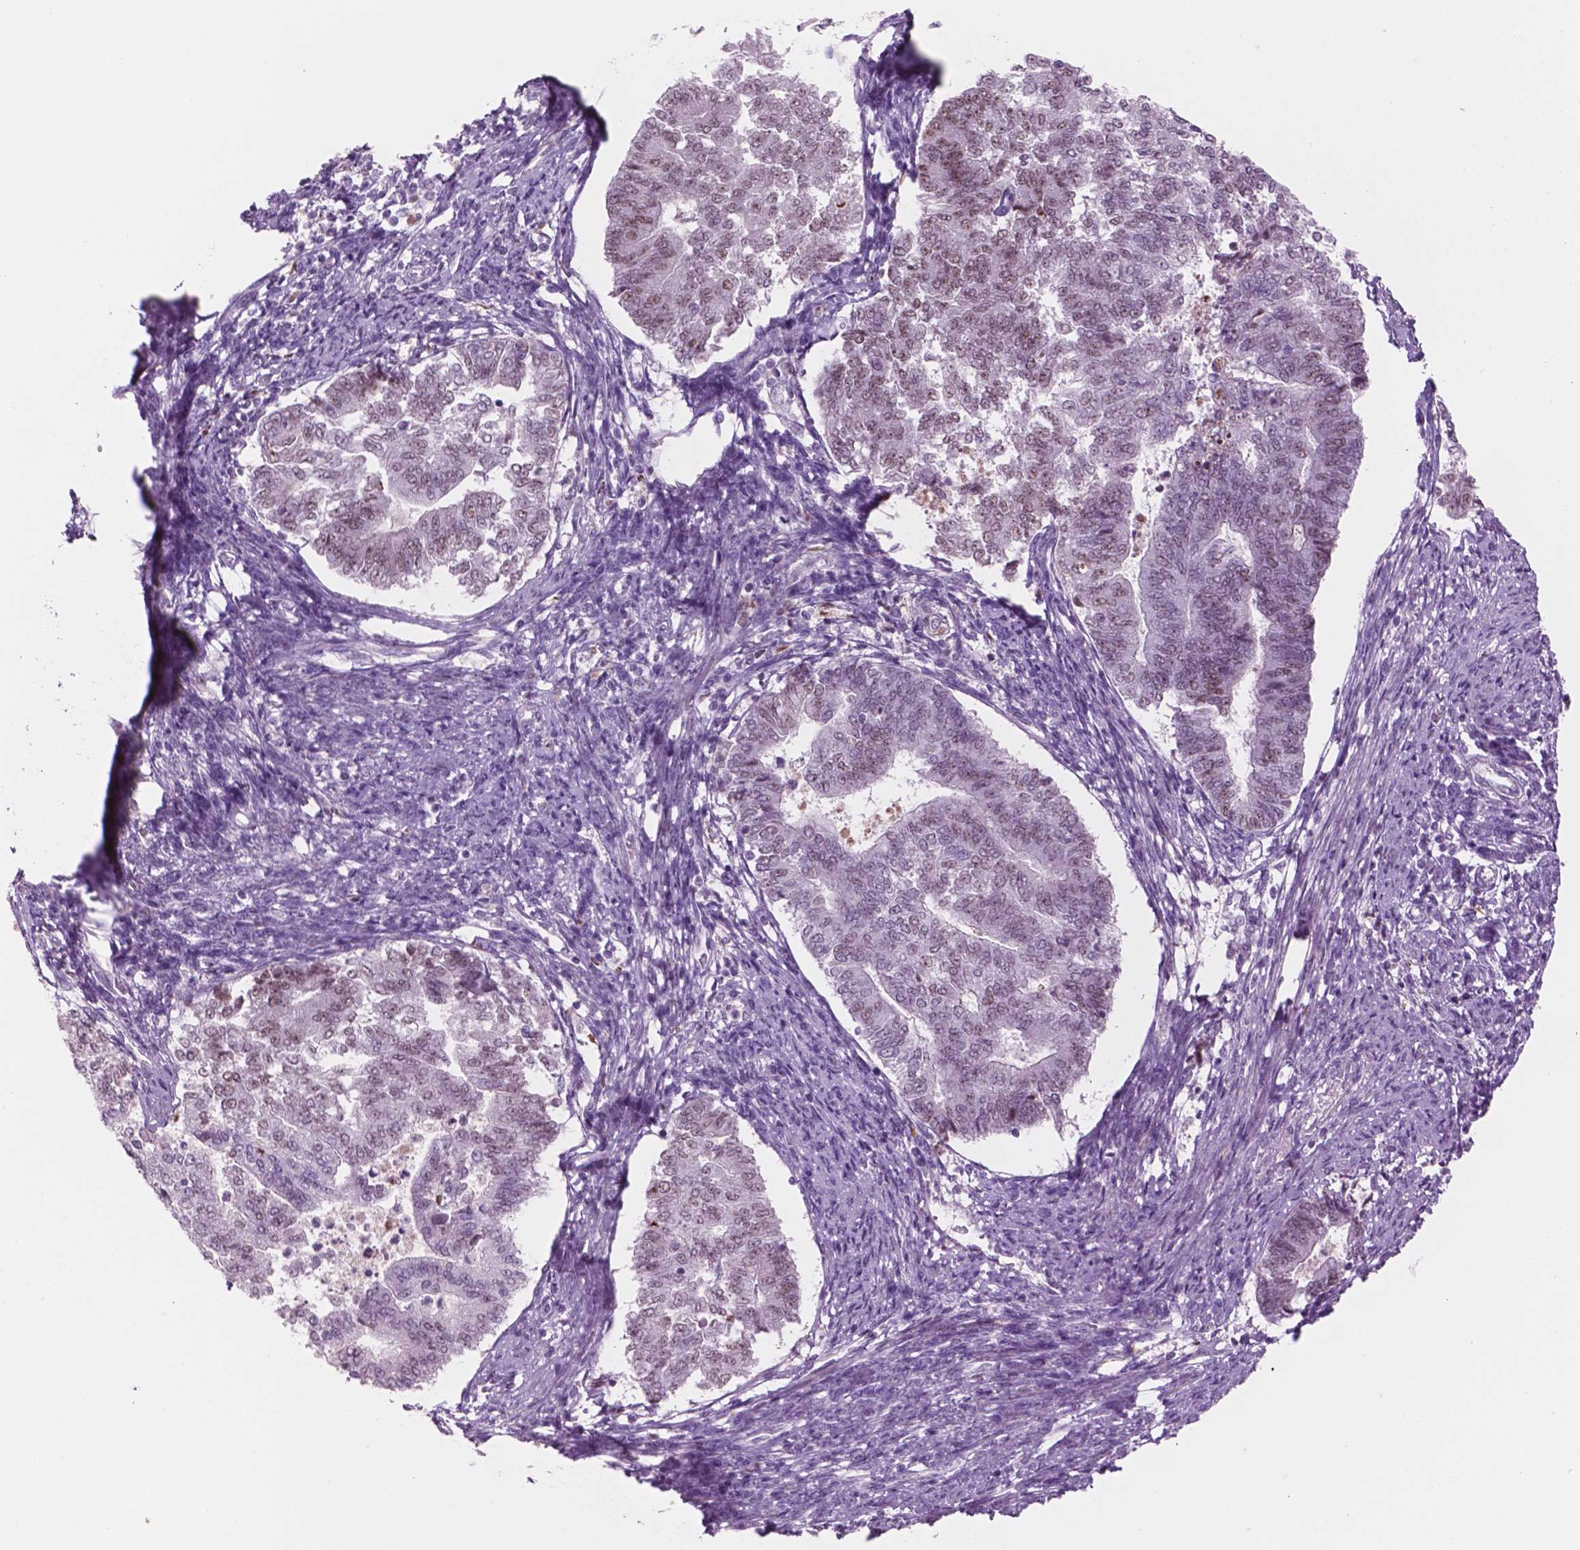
{"staining": {"intensity": "weak", "quantity": "25%-75%", "location": "nuclear"}, "tissue": "endometrial cancer", "cell_type": "Tumor cells", "image_type": "cancer", "snomed": [{"axis": "morphology", "description": "Adenocarcinoma, NOS"}, {"axis": "topography", "description": "Endometrium"}], "caption": "Tumor cells exhibit low levels of weak nuclear expression in approximately 25%-75% of cells in adenocarcinoma (endometrial).", "gene": "CTR9", "patient": {"sex": "female", "age": 65}}